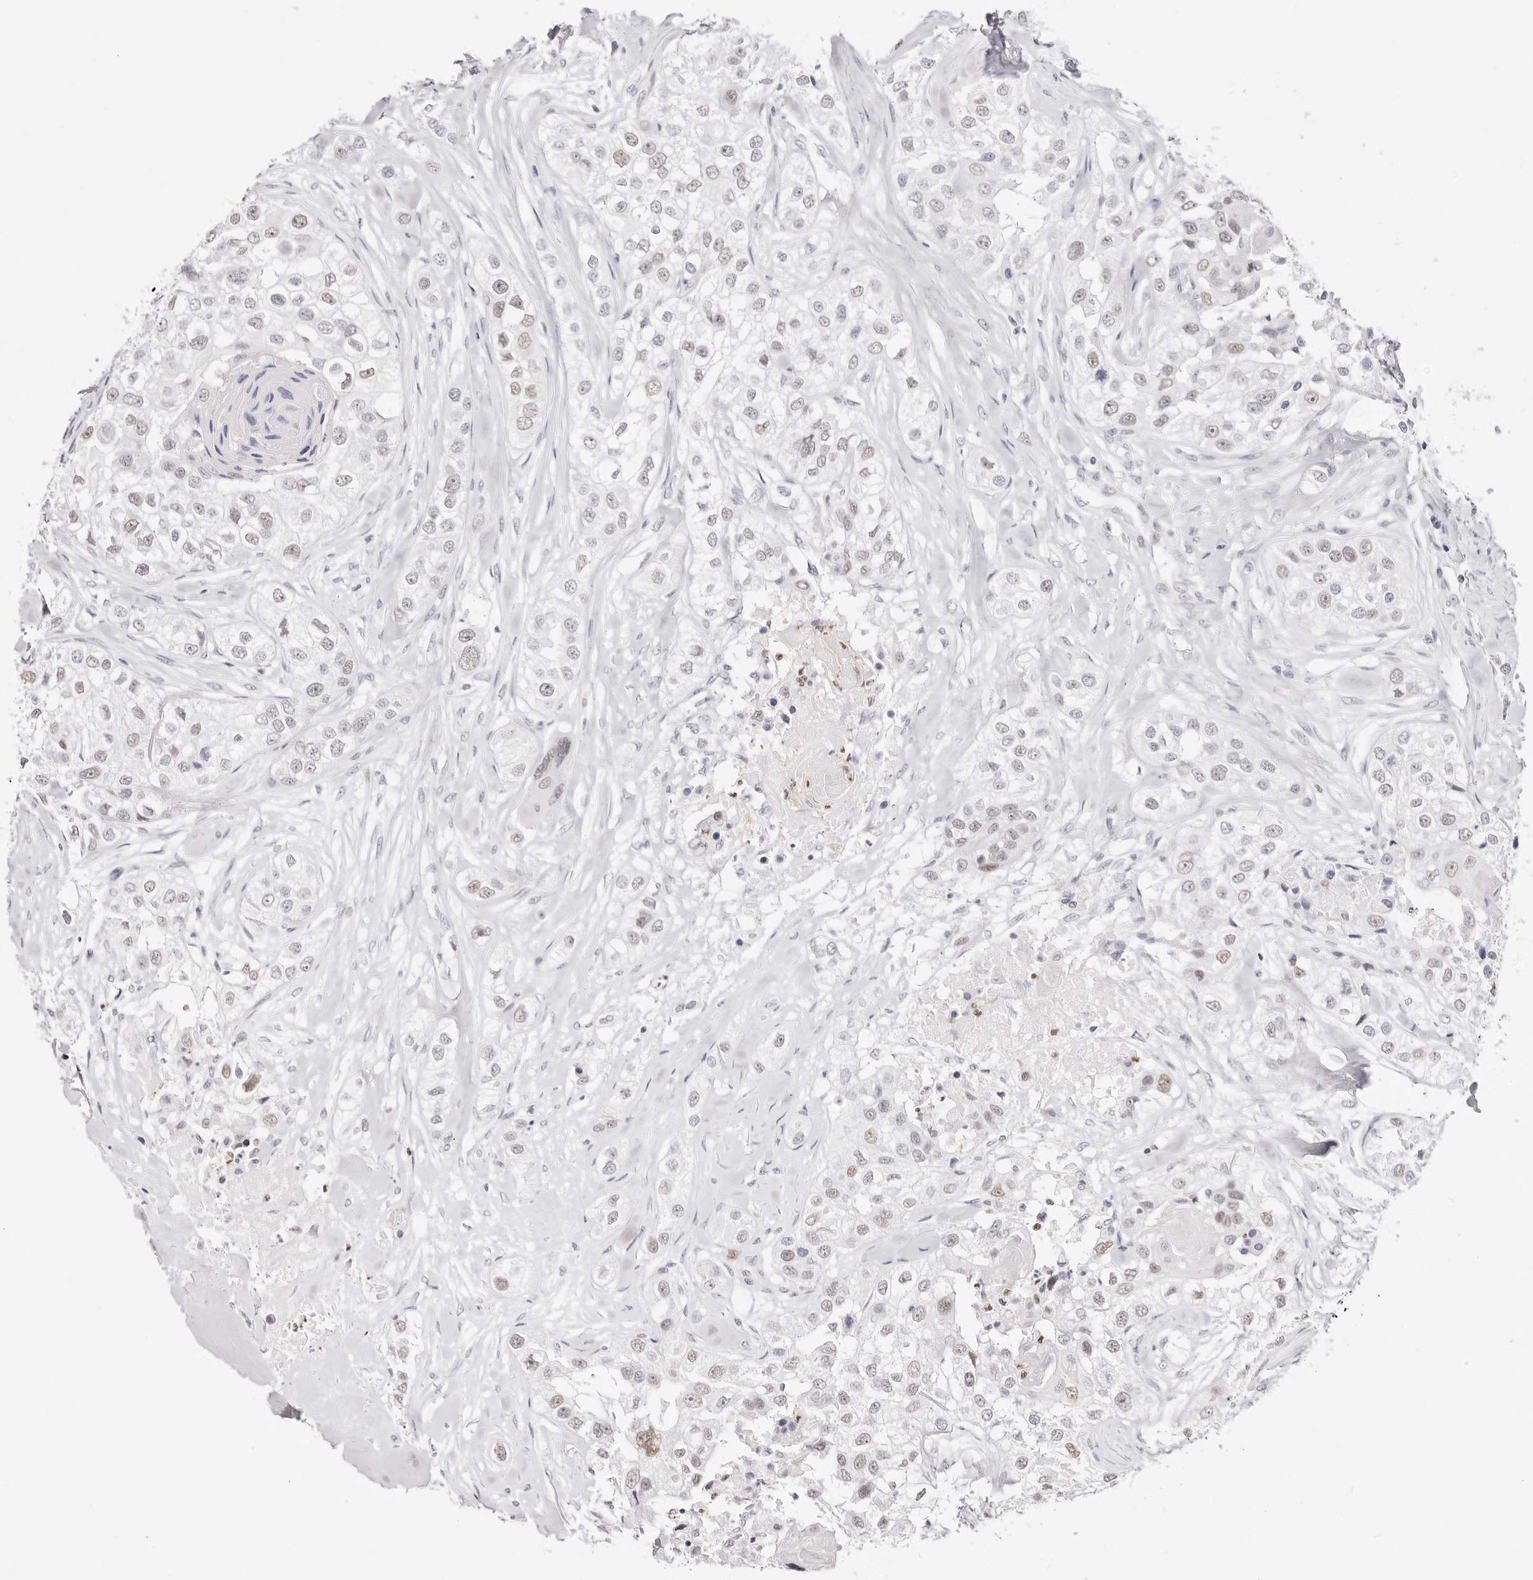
{"staining": {"intensity": "weak", "quantity": ">75%", "location": "nuclear"}, "tissue": "head and neck cancer", "cell_type": "Tumor cells", "image_type": "cancer", "snomed": [{"axis": "morphology", "description": "Normal tissue, NOS"}, {"axis": "morphology", "description": "Squamous cell carcinoma, NOS"}, {"axis": "topography", "description": "Skeletal muscle"}, {"axis": "topography", "description": "Head-Neck"}], "caption": "This is an image of immunohistochemistry staining of head and neck cancer, which shows weak staining in the nuclear of tumor cells.", "gene": "TKT", "patient": {"sex": "male", "age": 51}}